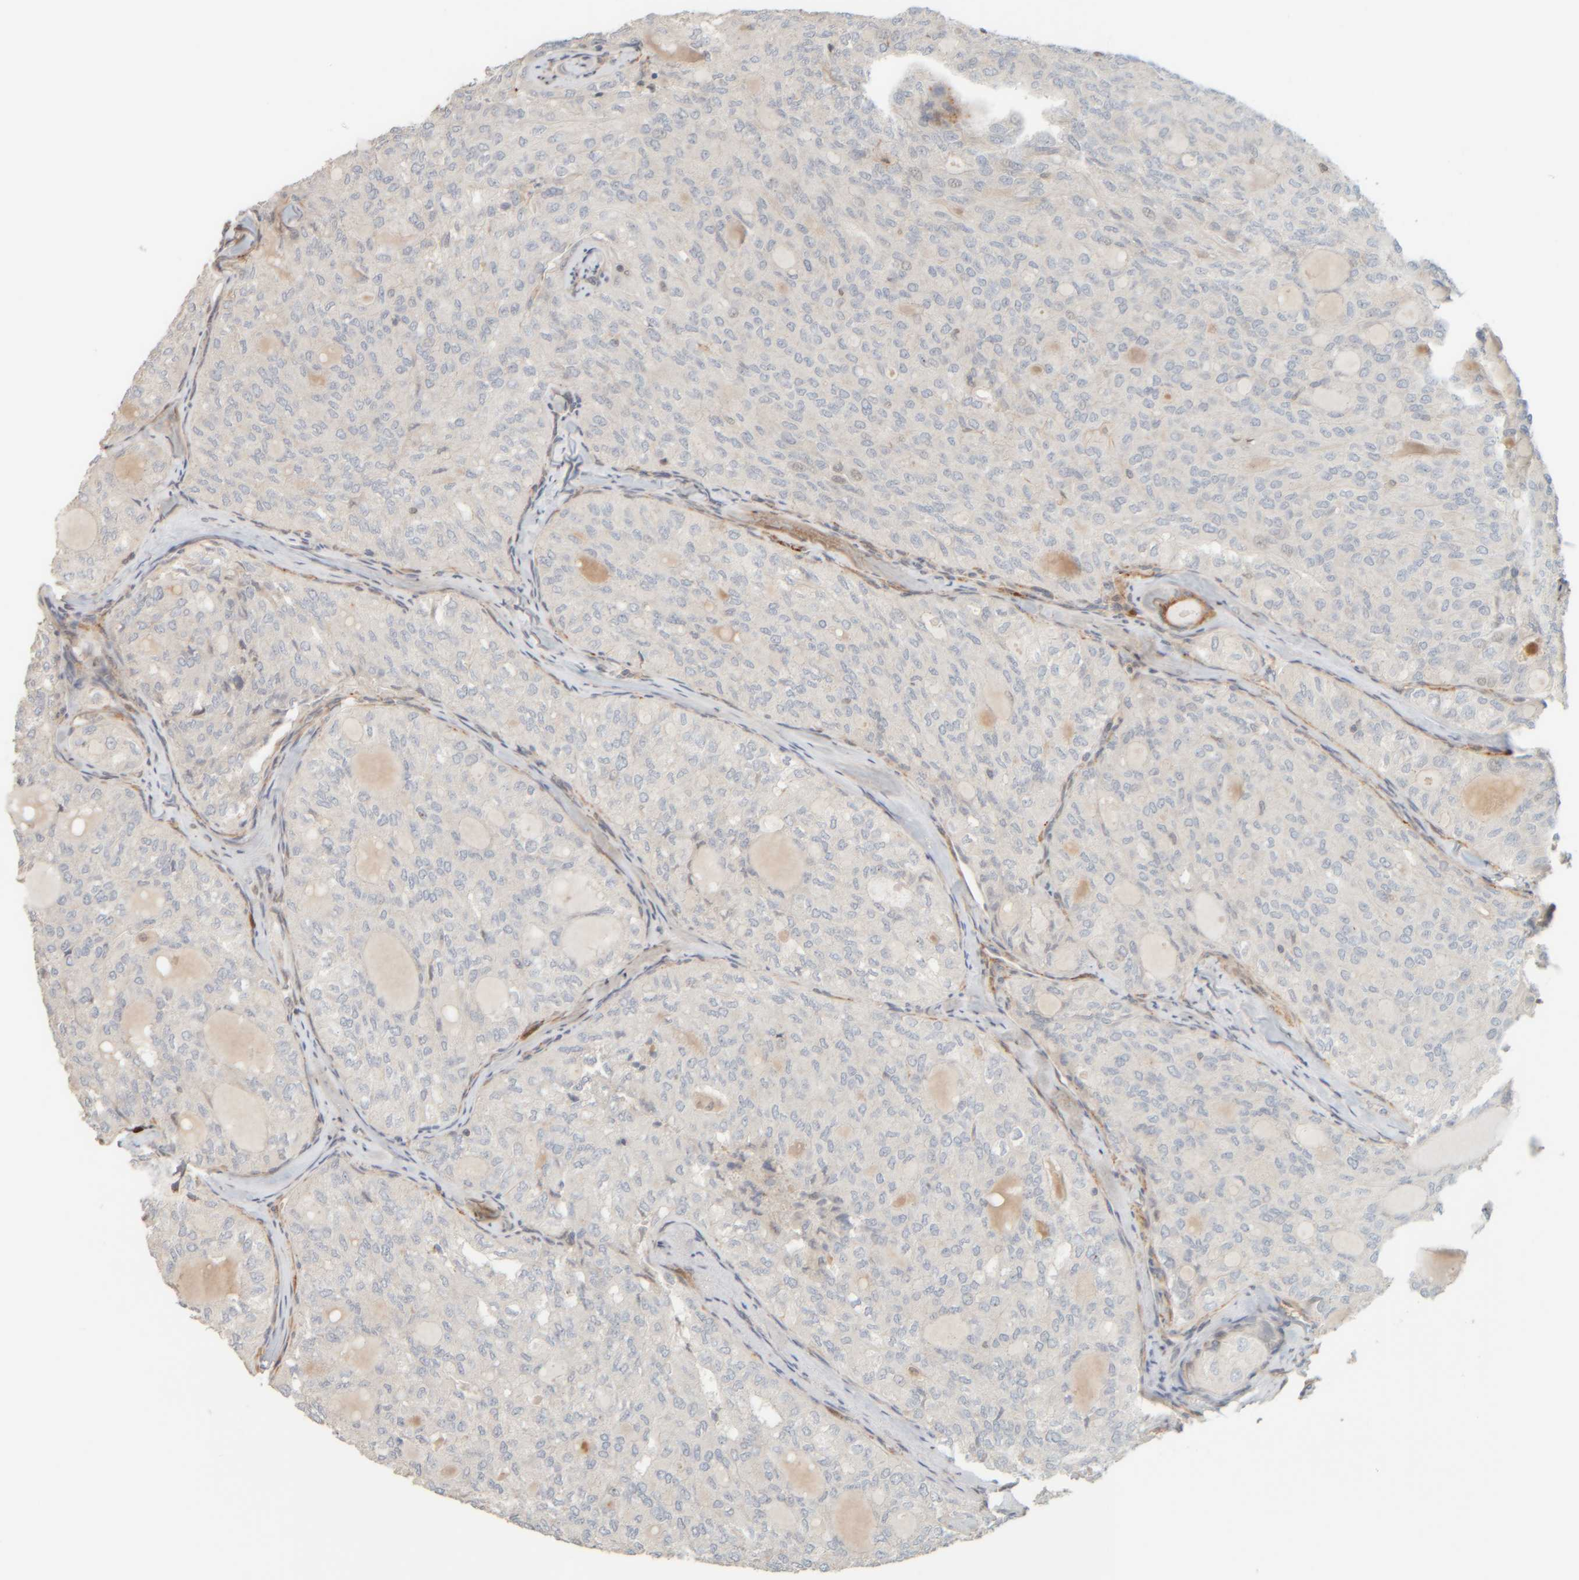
{"staining": {"intensity": "negative", "quantity": "none", "location": "none"}, "tissue": "thyroid cancer", "cell_type": "Tumor cells", "image_type": "cancer", "snomed": [{"axis": "morphology", "description": "Follicular adenoma carcinoma, NOS"}, {"axis": "topography", "description": "Thyroid gland"}], "caption": "Tumor cells show no significant staining in thyroid follicular adenoma carcinoma.", "gene": "PTGES3L-AARSD1", "patient": {"sex": "male", "age": 75}}